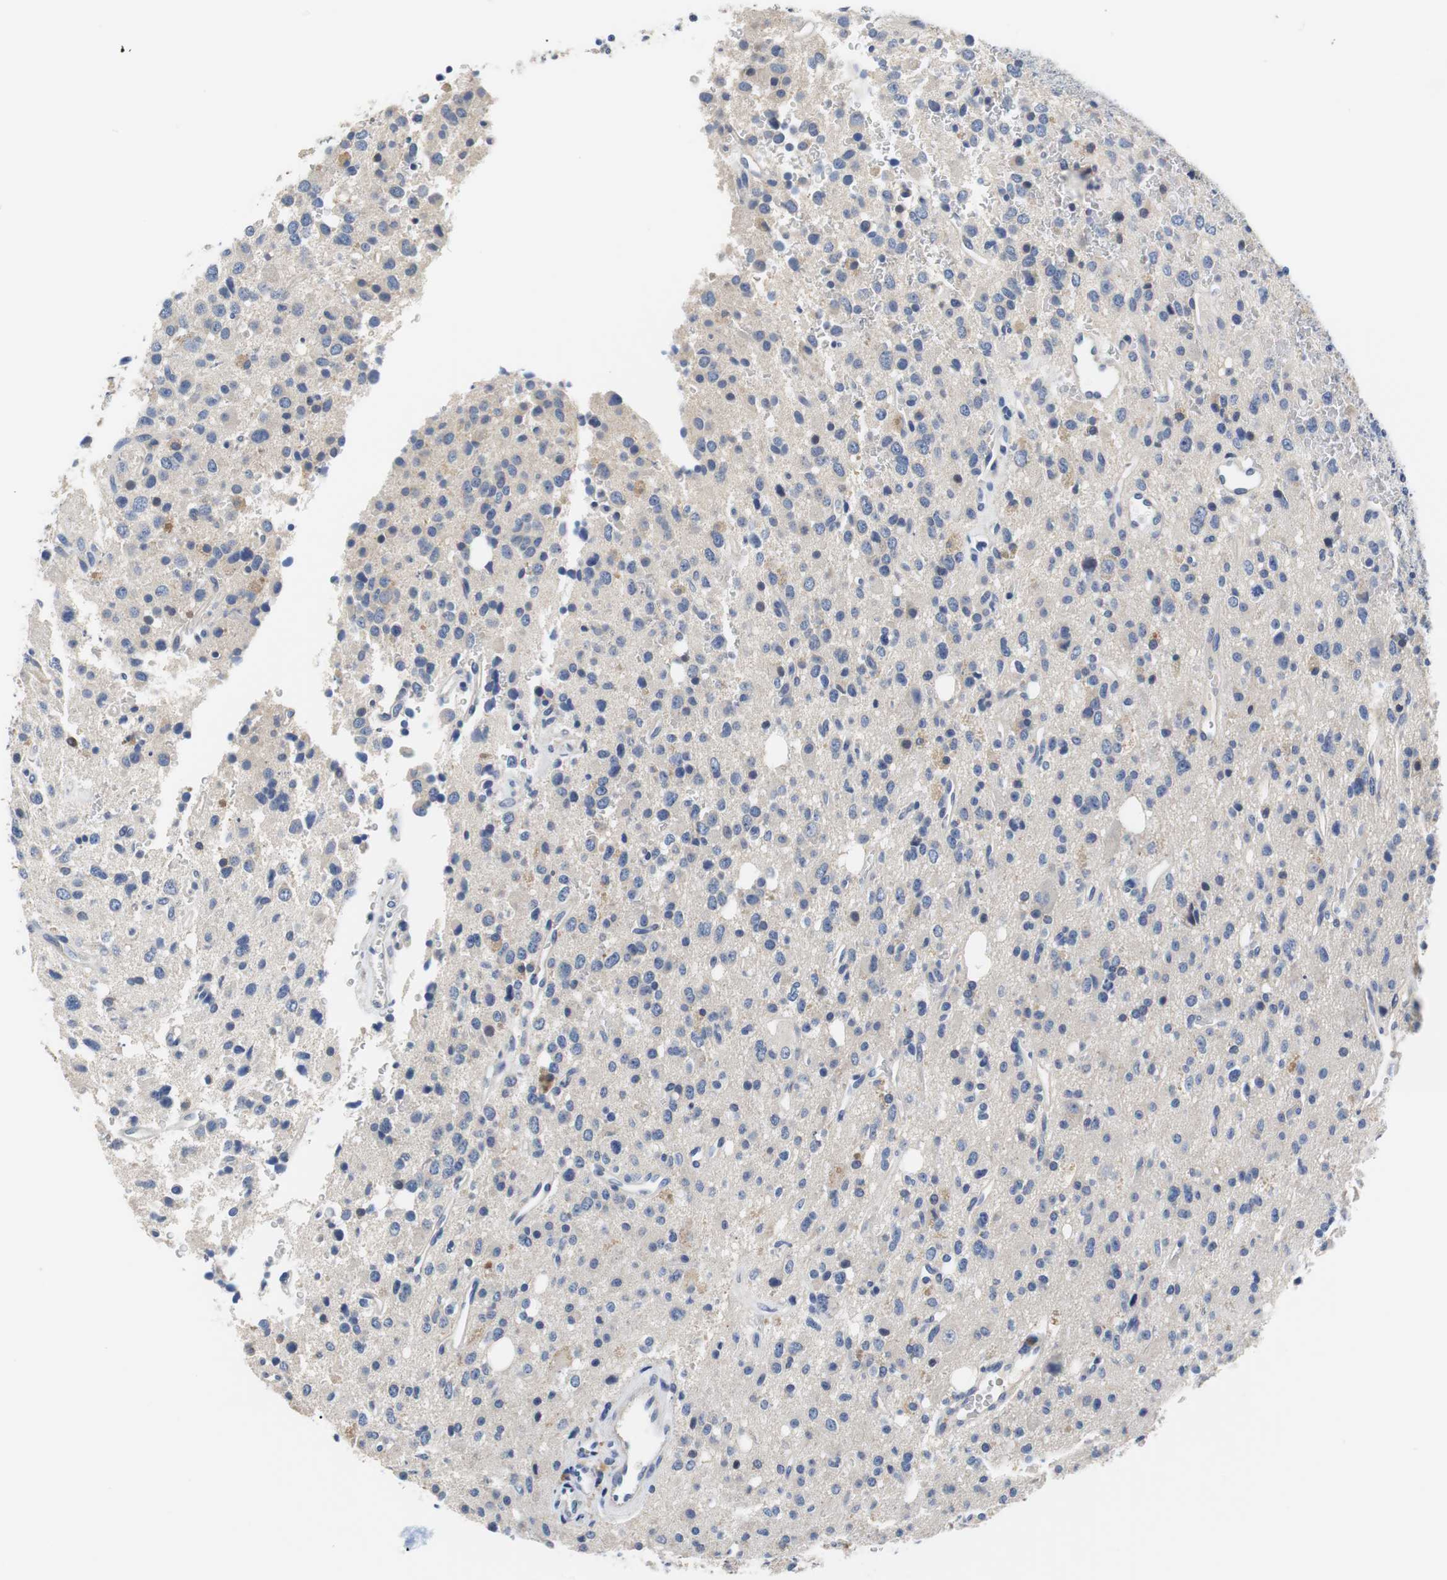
{"staining": {"intensity": "negative", "quantity": "none", "location": "none"}, "tissue": "glioma", "cell_type": "Tumor cells", "image_type": "cancer", "snomed": [{"axis": "morphology", "description": "Glioma, malignant, High grade"}, {"axis": "topography", "description": "Brain"}], "caption": "Tumor cells are negative for brown protein staining in glioma.", "gene": "PCK1", "patient": {"sex": "male", "age": 47}}